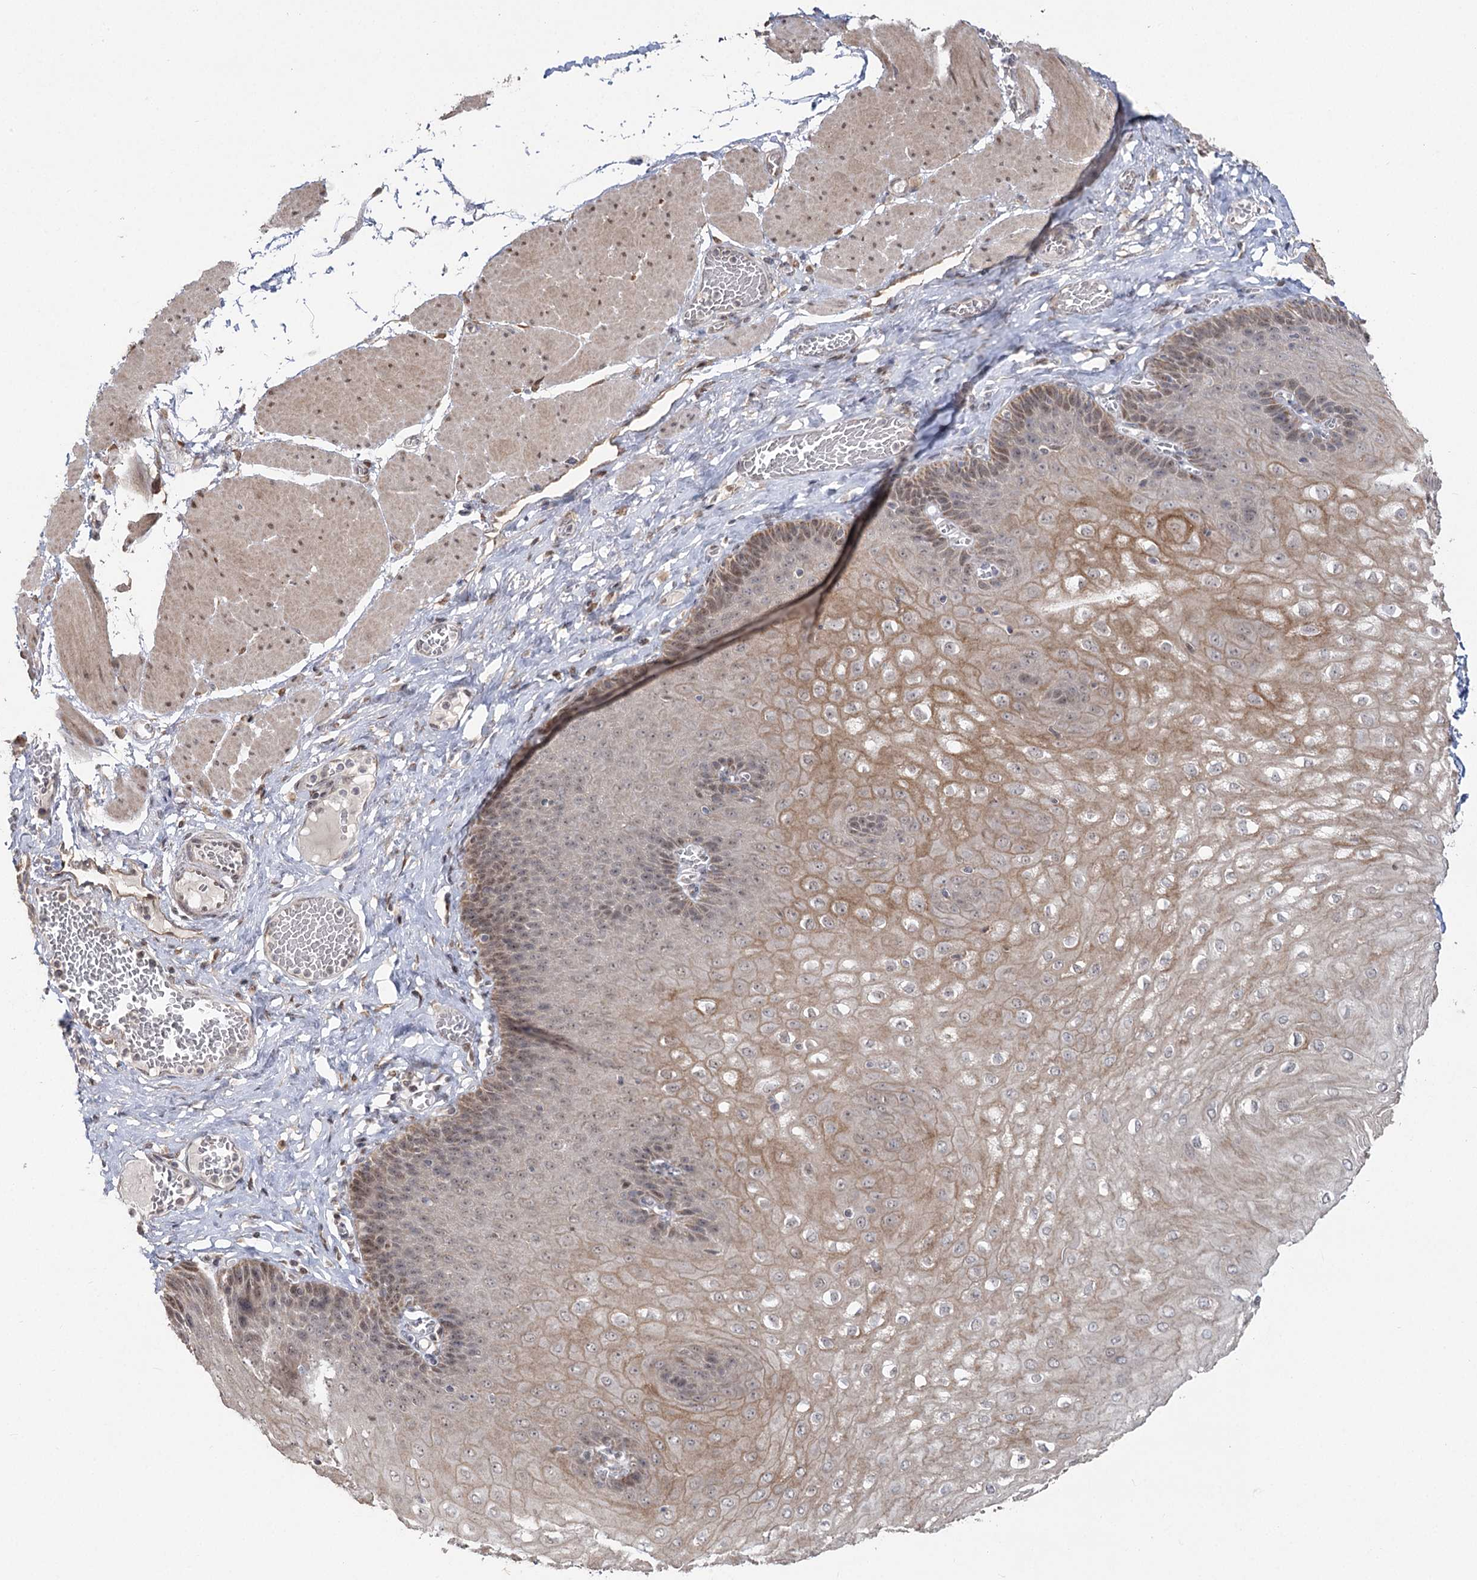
{"staining": {"intensity": "moderate", "quantity": "25%-75%", "location": "cytoplasmic/membranous,nuclear"}, "tissue": "esophagus", "cell_type": "Squamous epithelial cells", "image_type": "normal", "snomed": [{"axis": "morphology", "description": "Normal tissue, NOS"}, {"axis": "topography", "description": "Esophagus"}], "caption": "High-power microscopy captured an immunohistochemistry (IHC) histopathology image of unremarkable esophagus, revealing moderate cytoplasmic/membranous,nuclear positivity in about 25%-75% of squamous epithelial cells. (DAB = brown stain, brightfield microscopy at high magnification).", "gene": "RUFY4", "patient": {"sex": "male", "age": 60}}